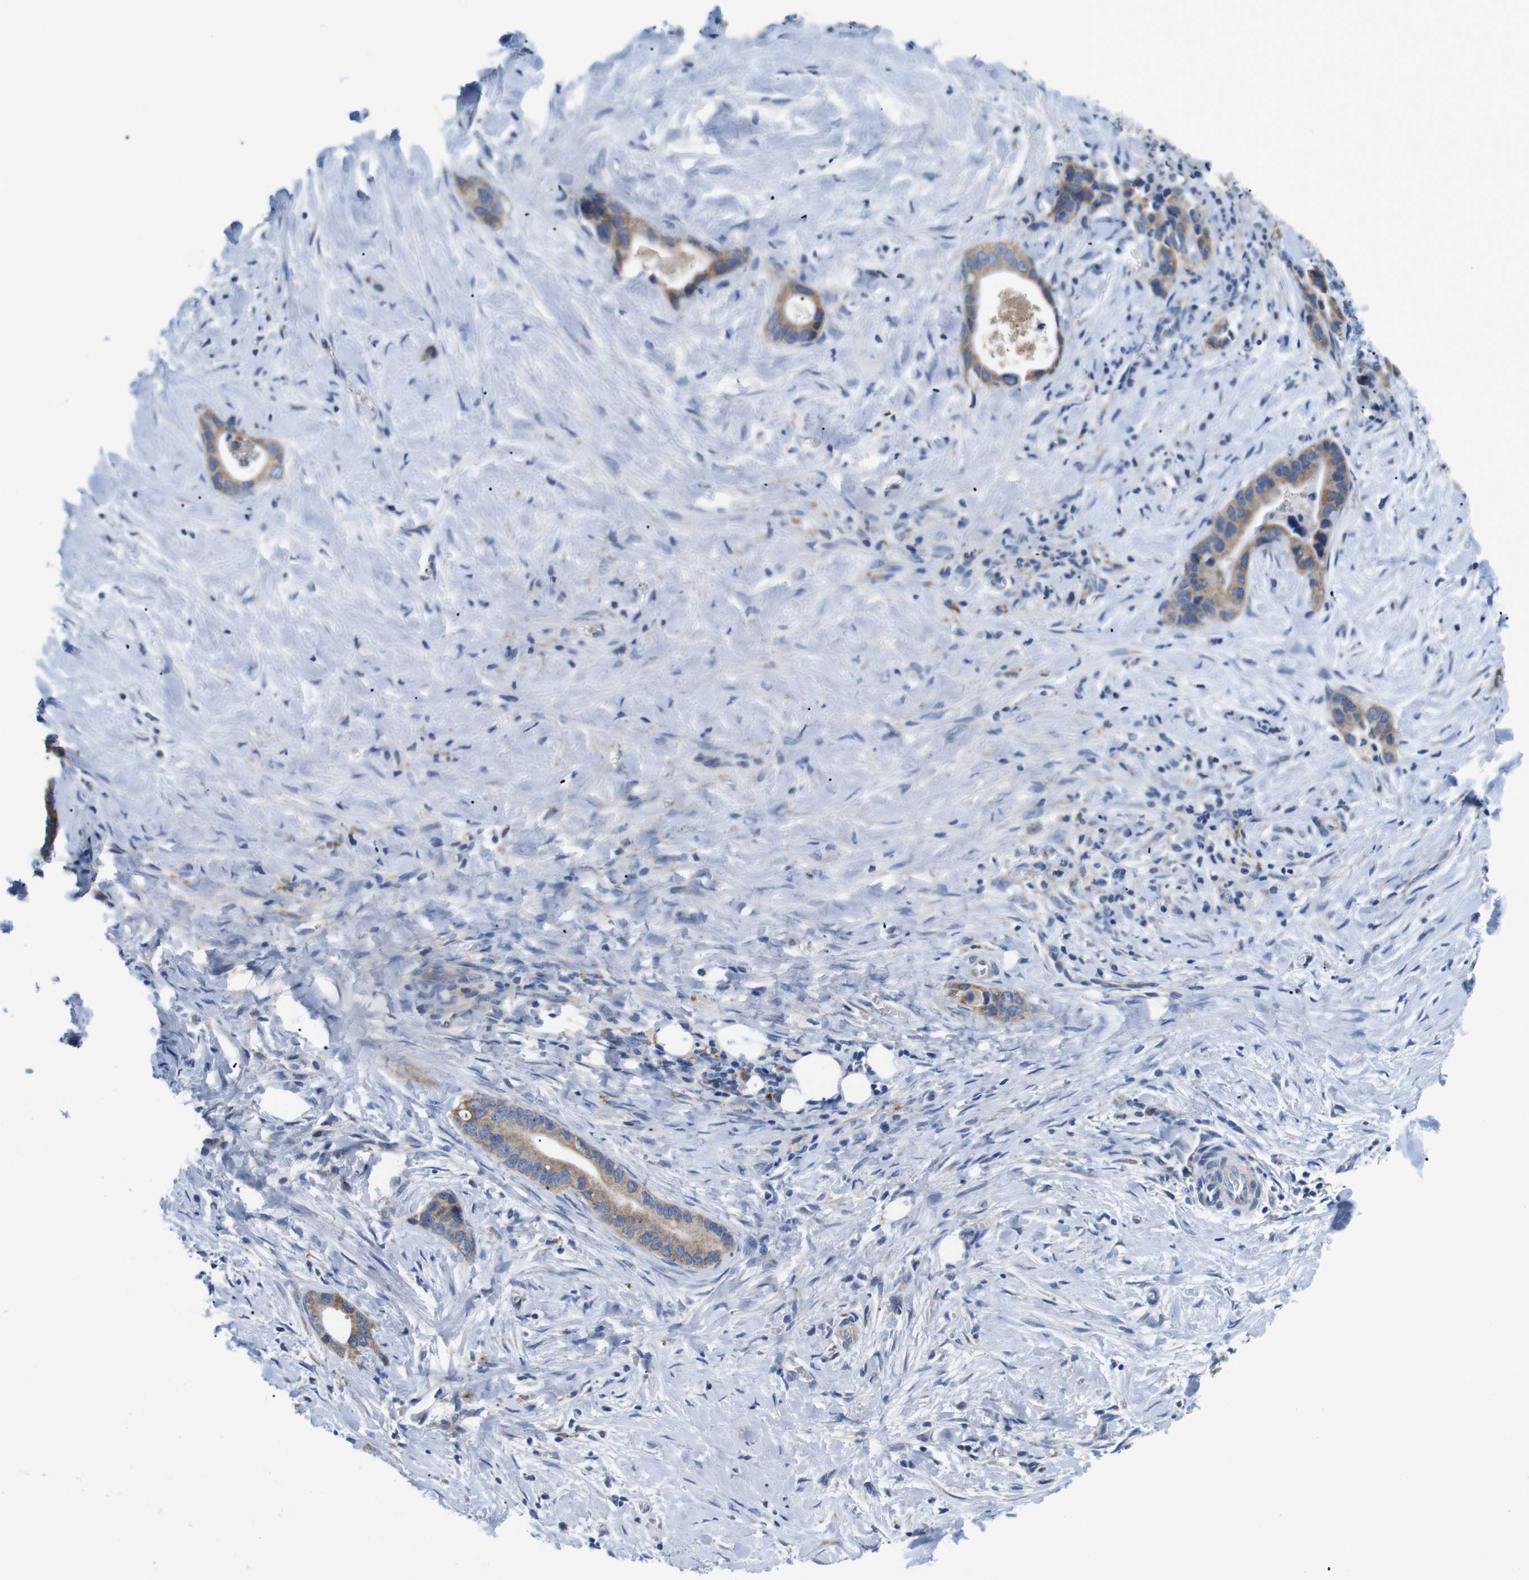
{"staining": {"intensity": "moderate", "quantity": ">75%", "location": "cytoplasmic/membranous"}, "tissue": "liver cancer", "cell_type": "Tumor cells", "image_type": "cancer", "snomed": [{"axis": "morphology", "description": "Cholangiocarcinoma"}, {"axis": "topography", "description": "Liver"}], "caption": "A histopathology image showing moderate cytoplasmic/membranous expression in approximately >75% of tumor cells in cholangiocarcinoma (liver), as visualized by brown immunohistochemical staining.", "gene": "F2RL1", "patient": {"sex": "female", "age": 55}}